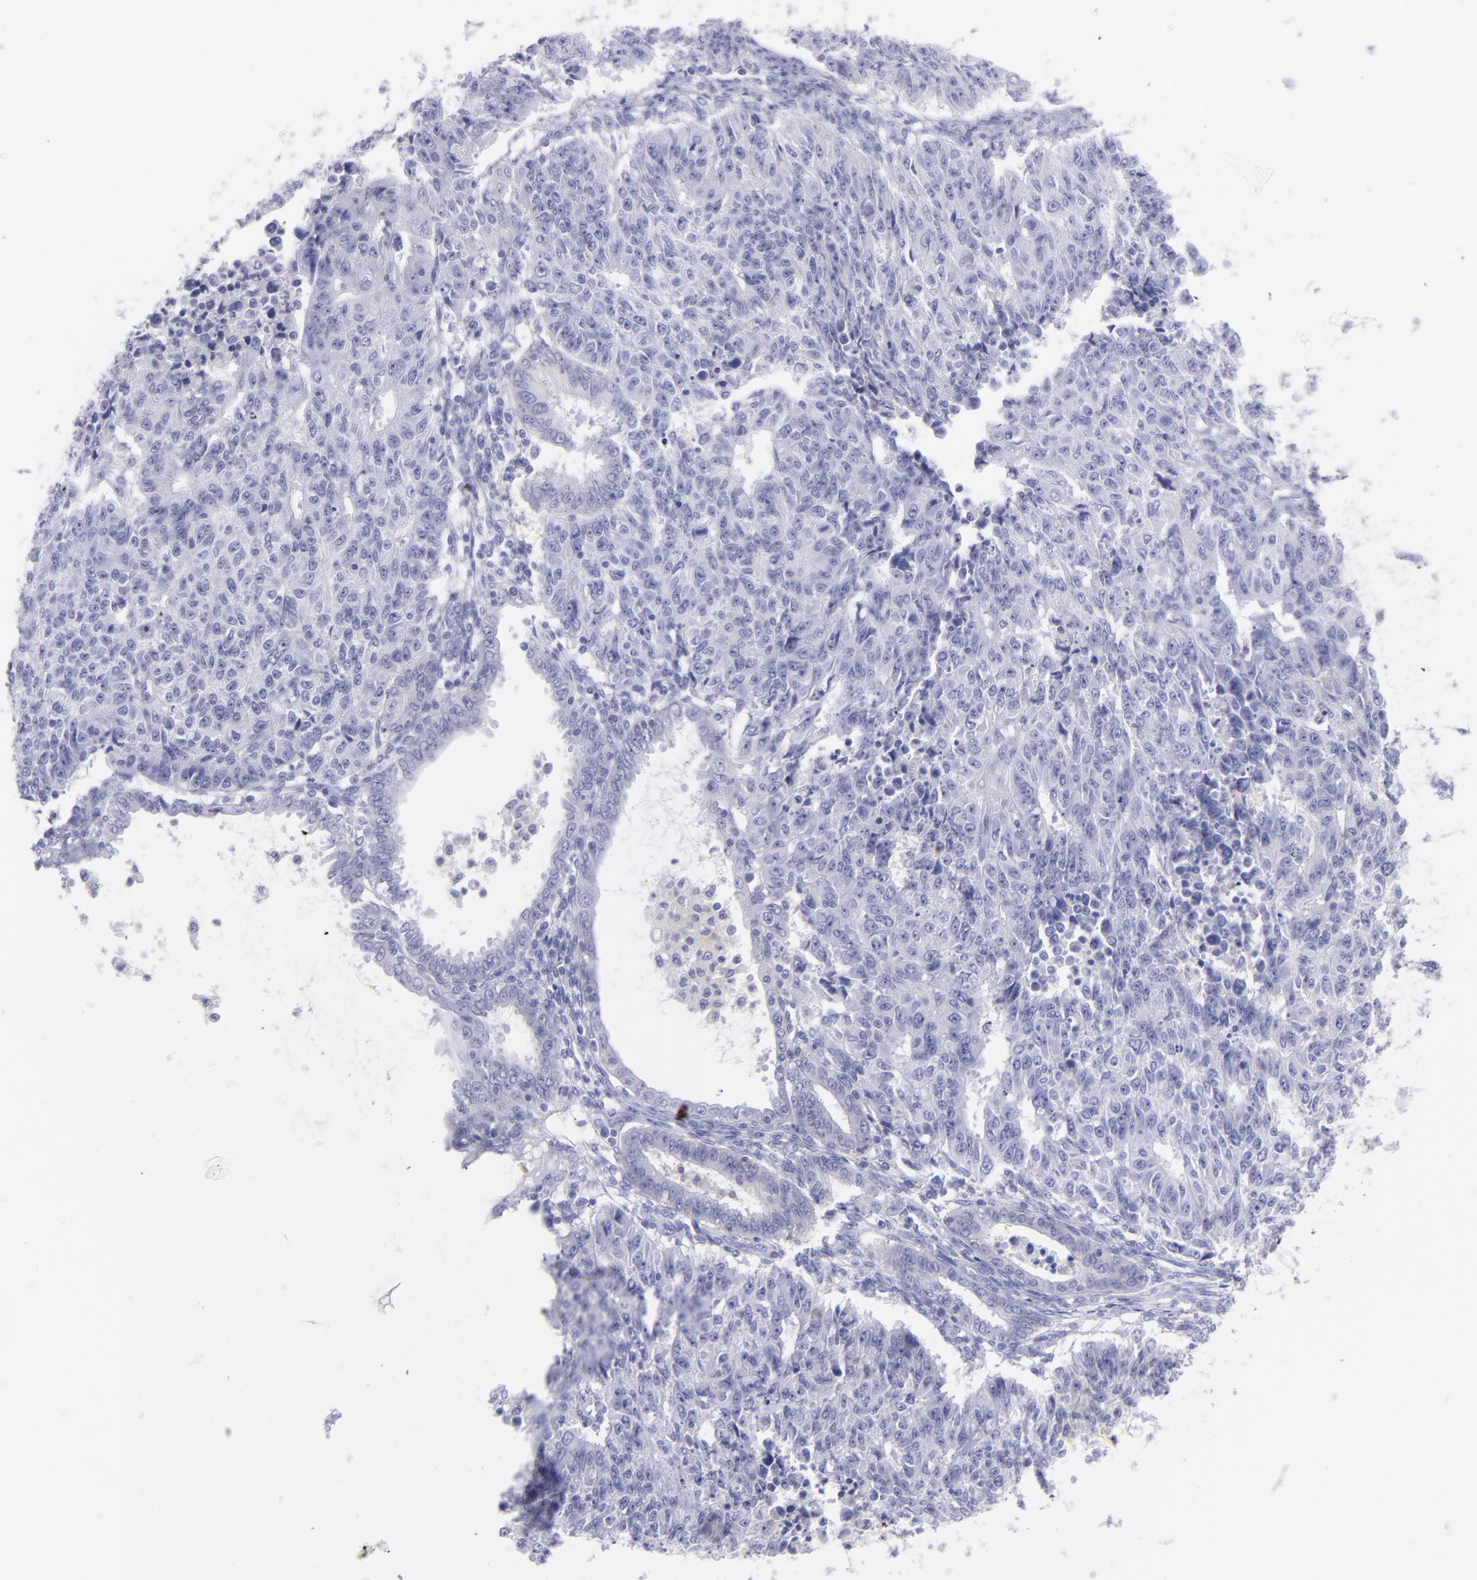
{"staining": {"intensity": "negative", "quantity": "none", "location": "none"}, "tissue": "endometrial cancer", "cell_type": "Tumor cells", "image_type": "cancer", "snomed": [{"axis": "morphology", "description": "Adenocarcinoma, NOS"}, {"axis": "topography", "description": "Endometrium"}], "caption": "Immunohistochemical staining of endometrial cancer shows no significant expression in tumor cells.", "gene": "CD82", "patient": {"sex": "female", "age": 42}}